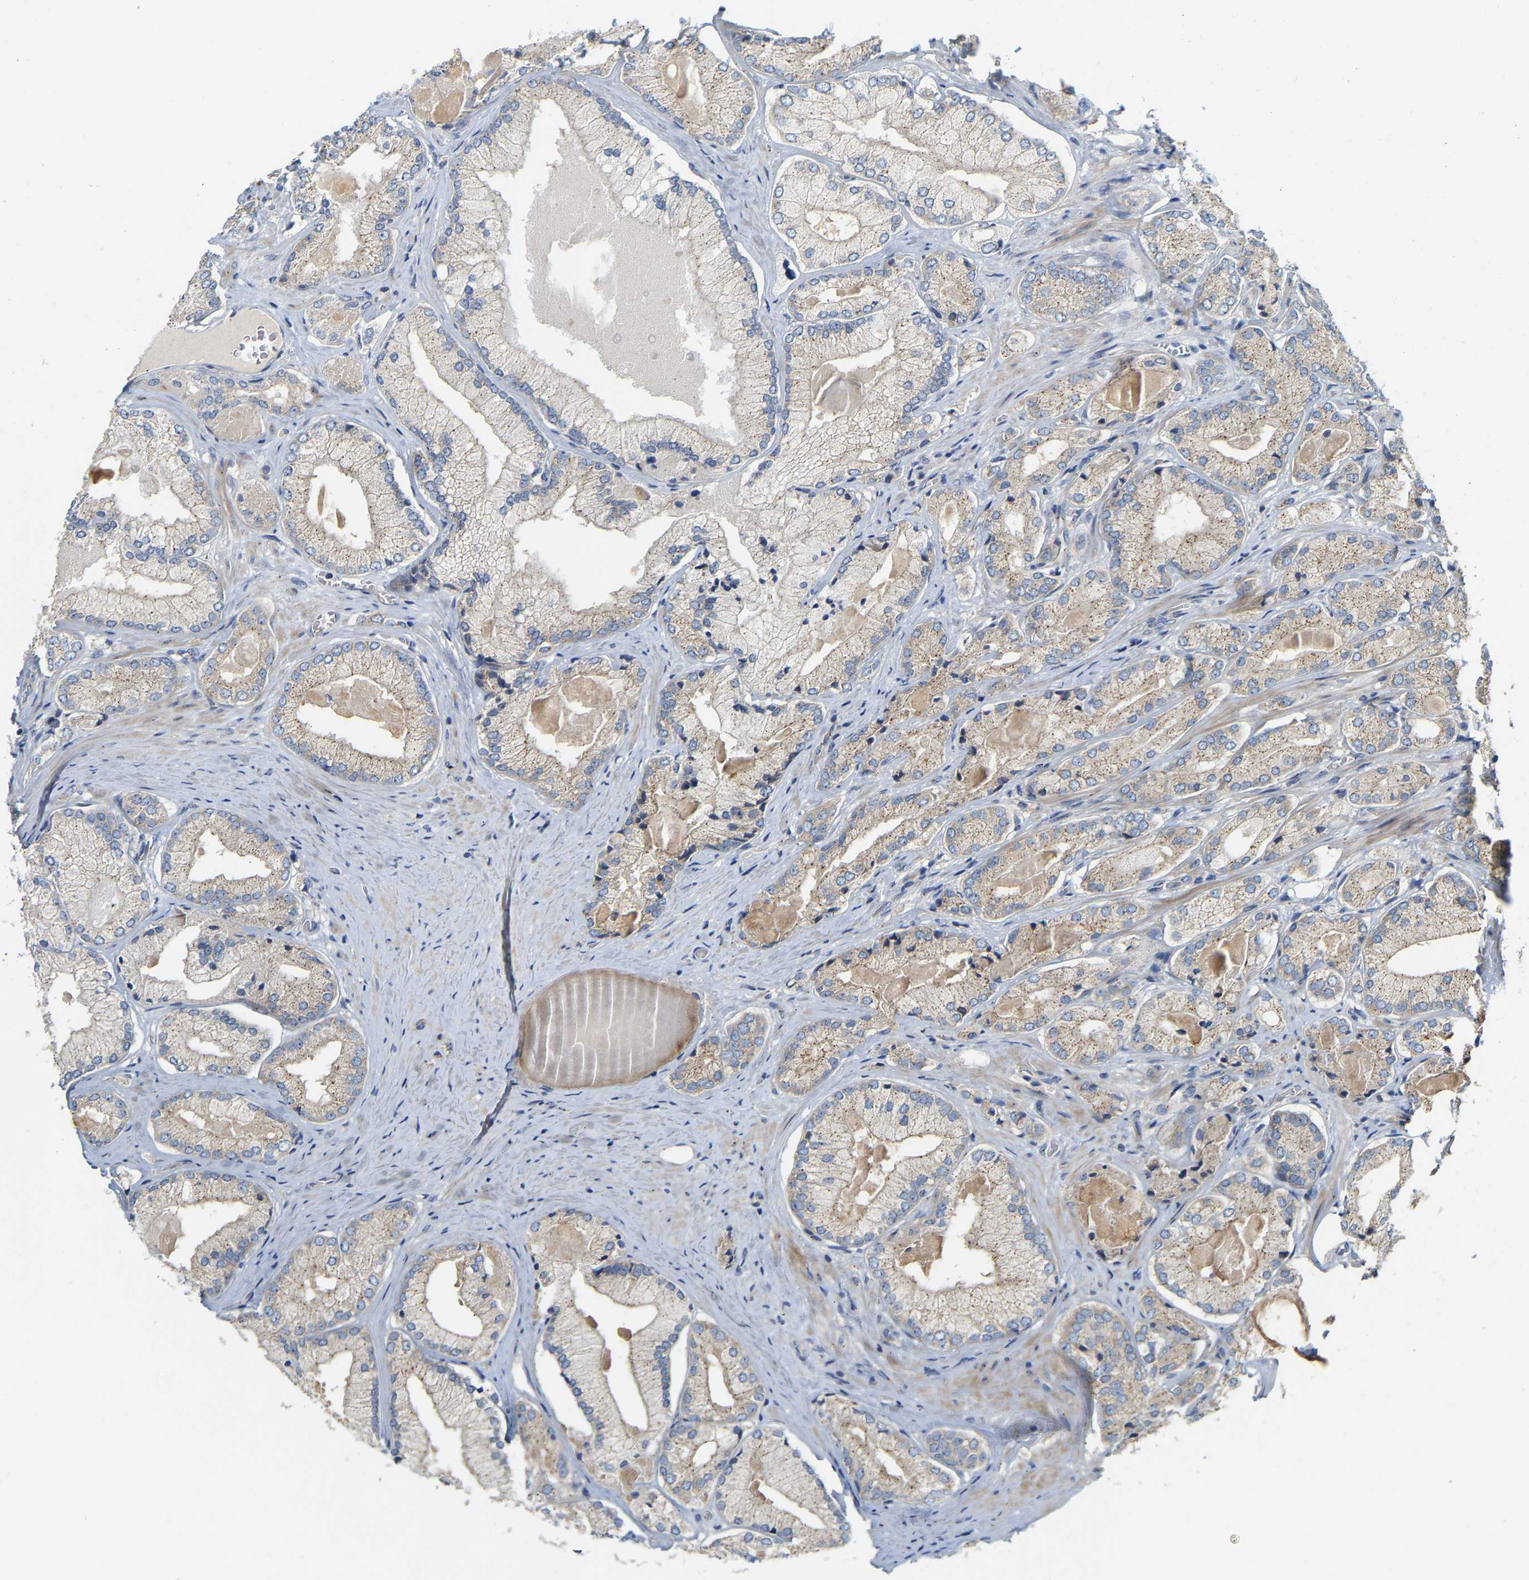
{"staining": {"intensity": "weak", "quantity": ">75%", "location": "cytoplasmic/membranous"}, "tissue": "prostate cancer", "cell_type": "Tumor cells", "image_type": "cancer", "snomed": [{"axis": "morphology", "description": "Adenocarcinoma, Low grade"}, {"axis": "topography", "description": "Prostate"}], "caption": "Brown immunohistochemical staining in human prostate cancer (adenocarcinoma (low-grade)) reveals weak cytoplasmic/membranous positivity in about >75% of tumor cells. The protein of interest is stained brown, and the nuclei are stained in blue (DAB IHC with brightfield microscopy, high magnification).", "gene": "PCNT", "patient": {"sex": "male", "age": 65}}